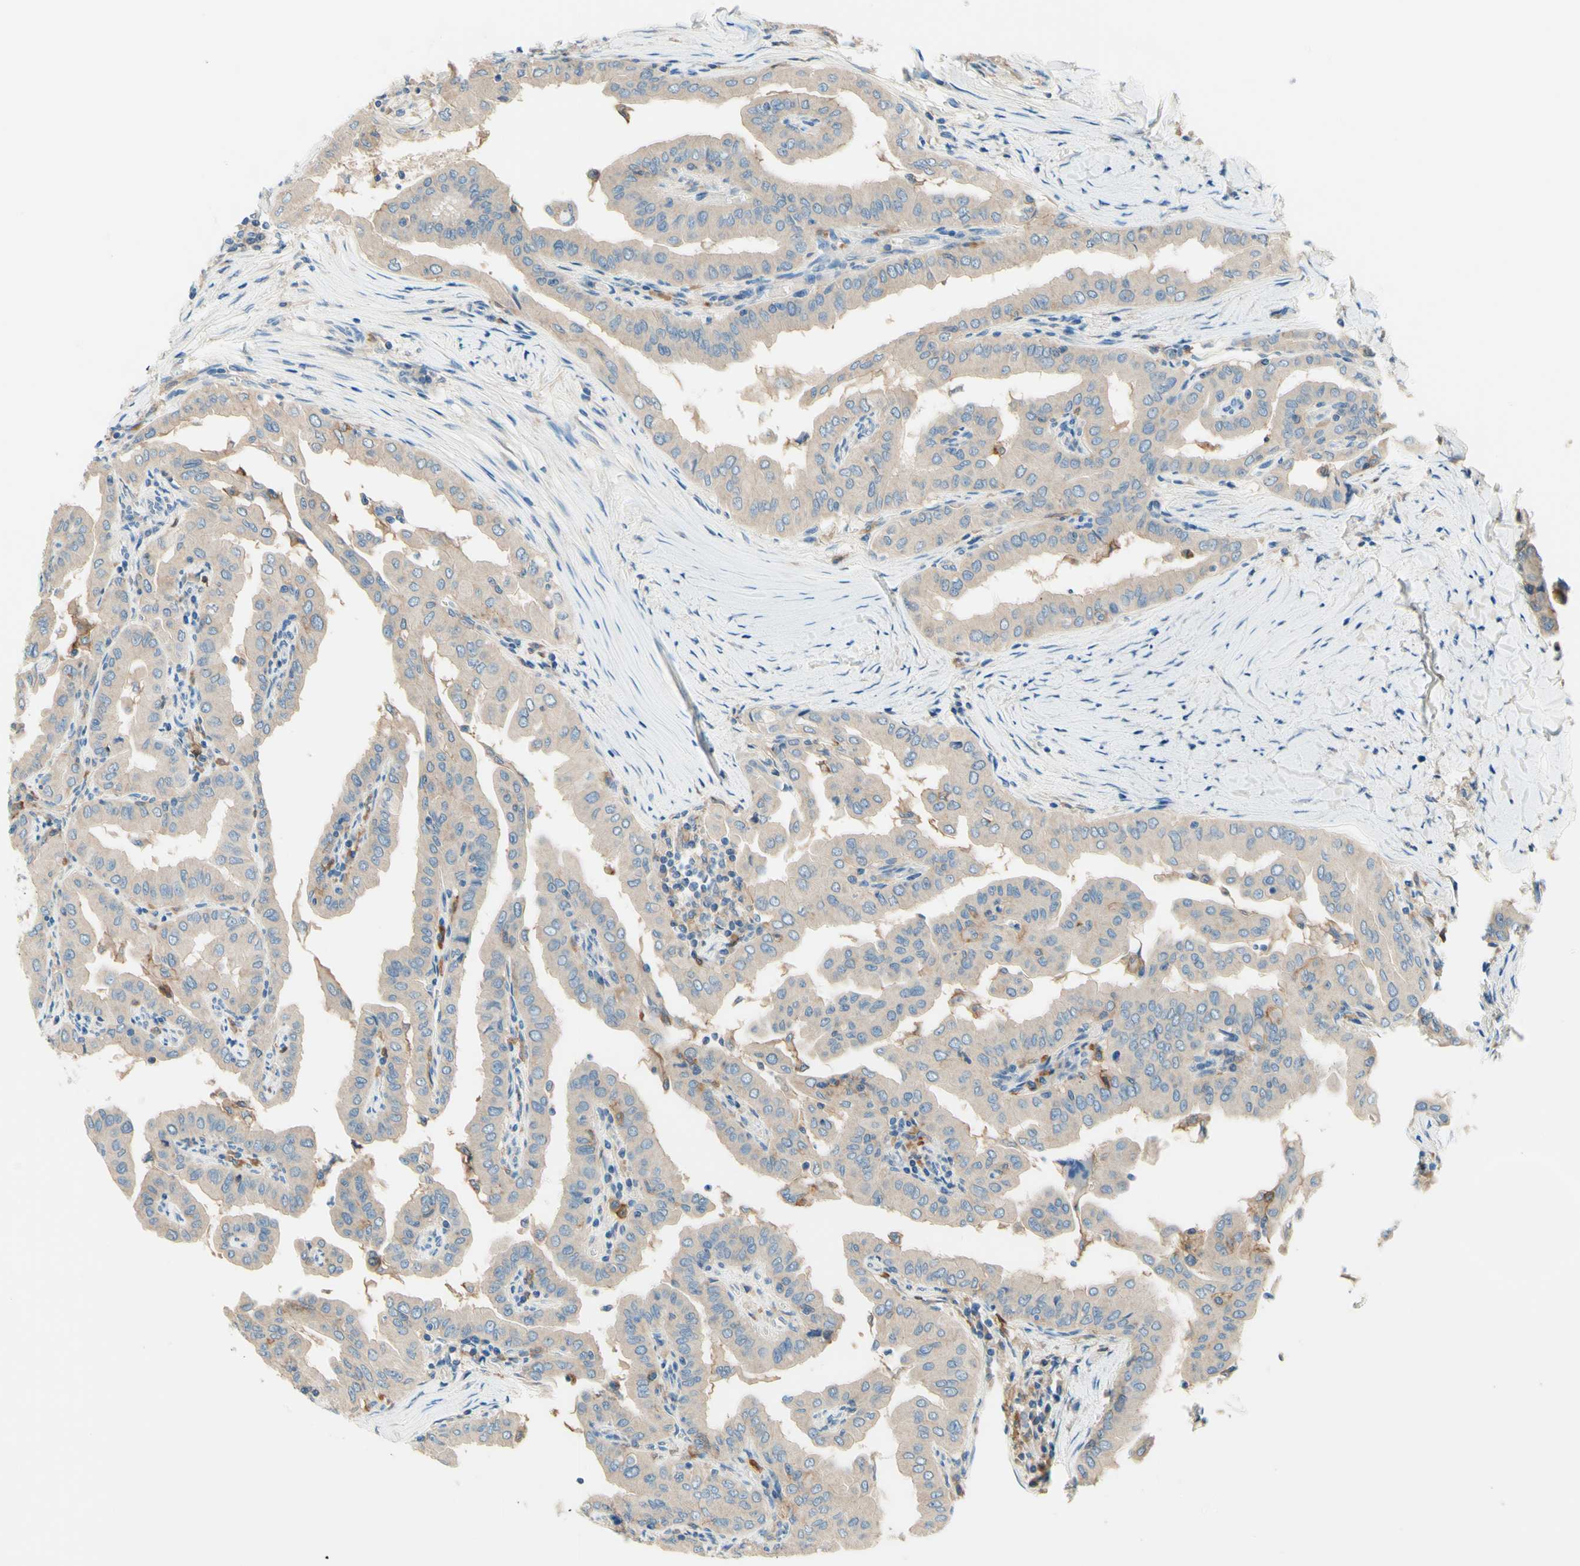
{"staining": {"intensity": "weak", "quantity": ">75%", "location": "cytoplasmic/membranous"}, "tissue": "thyroid cancer", "cell_type": "Tumor cells", "image_type": "cancer", "snomed": [{"axis": "morphology", "description": "Papillary adenocarcinoma, NOS"}, {"axis": "topography", "description": "Thyroid gland"}], "caption": "Thyroid papillary adenocarcinoma stained for a protein (brown) displays weak cytoplasmic/membranous positive staining in about >75% of tumor cells.", "gene": "SIGLEC9", "patient": {"sex": "male", "age": 33}}